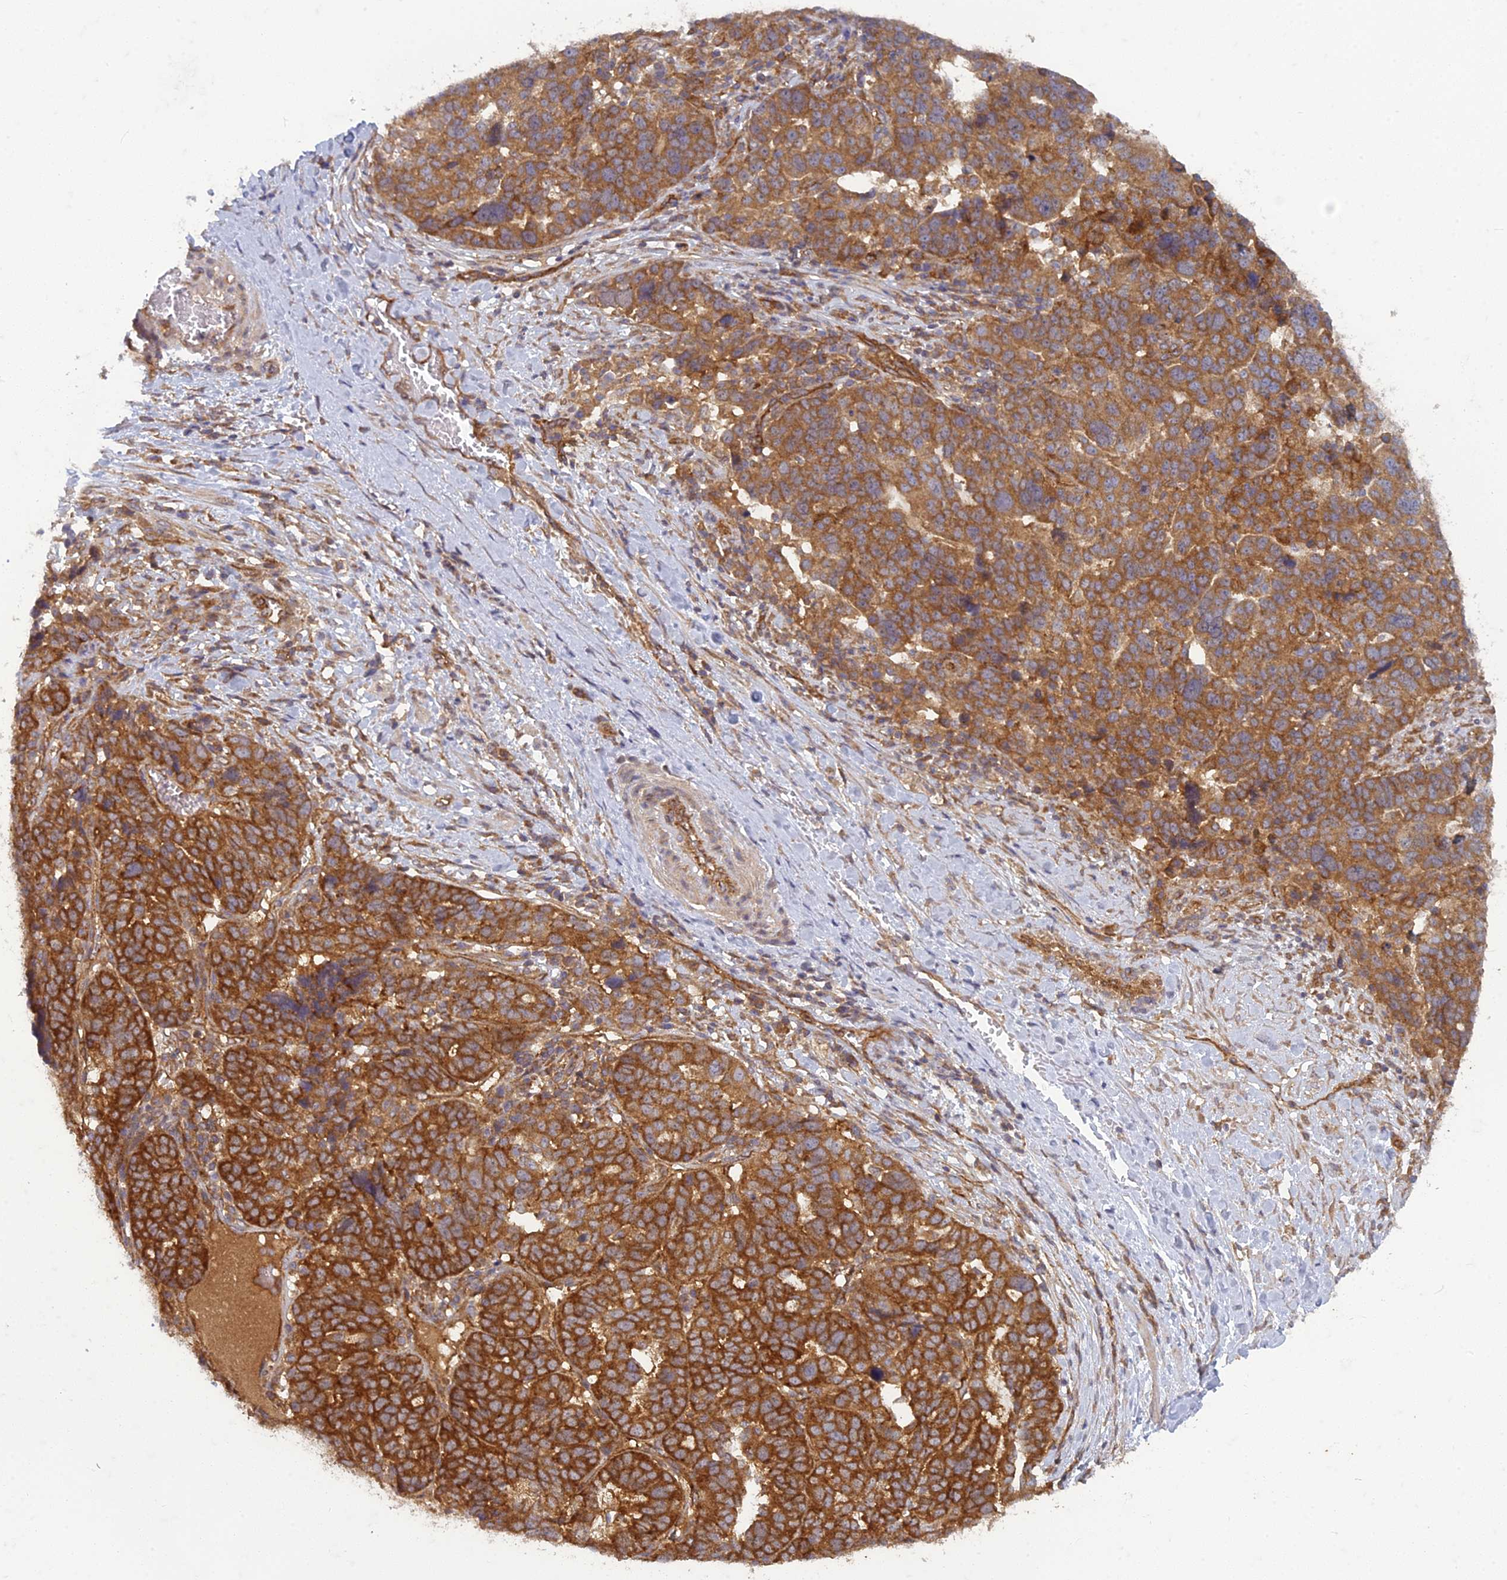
{"staining": {"intensity": "strong", "quantity": ">75%", "location": "cytoplasmic/membranous"}, "tissue": "ovarian cancer", "cell_type": "Tumor cells", "image_type": "cancer", "snomed": [{"axis": "morphology", "description": "Cystadenocarcinoma, serous, NOS"}, {"axis": "topography", "description": "Ovary"}], "caption": "Protein positivity by immunohistochemistry shows strong cytoplasmic/membranous staining in about >75% of tumor cells in ovarian serous cystadenocarcinoma. The staining was performed using DAB, with brown indicating positive protein expression. Nuclei are stained blue with hematoxylin.", "gene": "TCF25", "patient": {"sex": "female", "age": 59}}